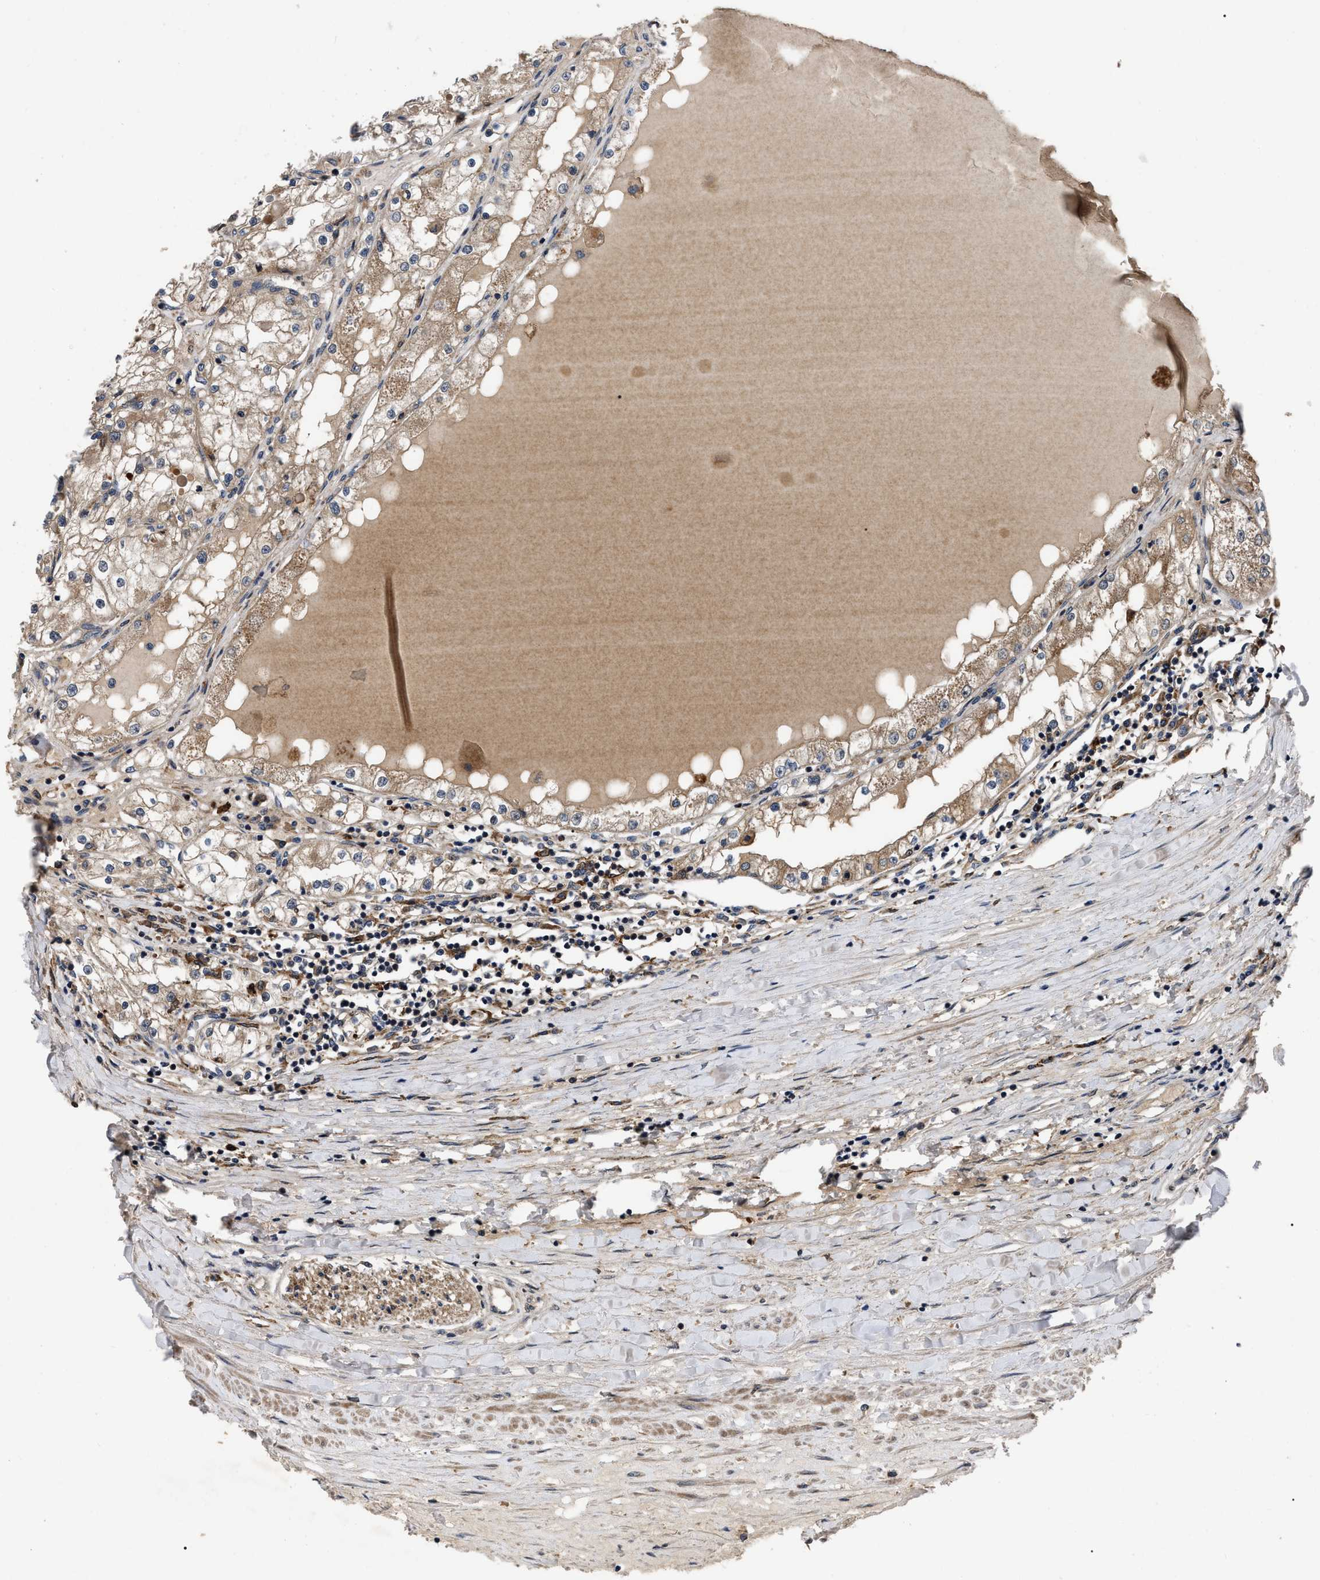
{"staining": {"intensity": "moderate", "quantity": "25%-75%", "location": "cytoplasmic/membranous"}, "tissue": "renal cancer", "cell_type": "Tumor cells", "image_type": "cancer", "snomed": [{"axis": "morphology", "description": "Adenocarcinoma, NOS"}, {"axis": "topography", "description": "Kidney"}], "caption": "An IHC histopathology image of tumor tissue is shown. Protein staining in brown labels moderate cytoplasmic/membranous positivity in adenocarcinoma (renal) within tumor cells.", "gene": "PPWD1", "patient": {"sex": "male", "age": 68}}